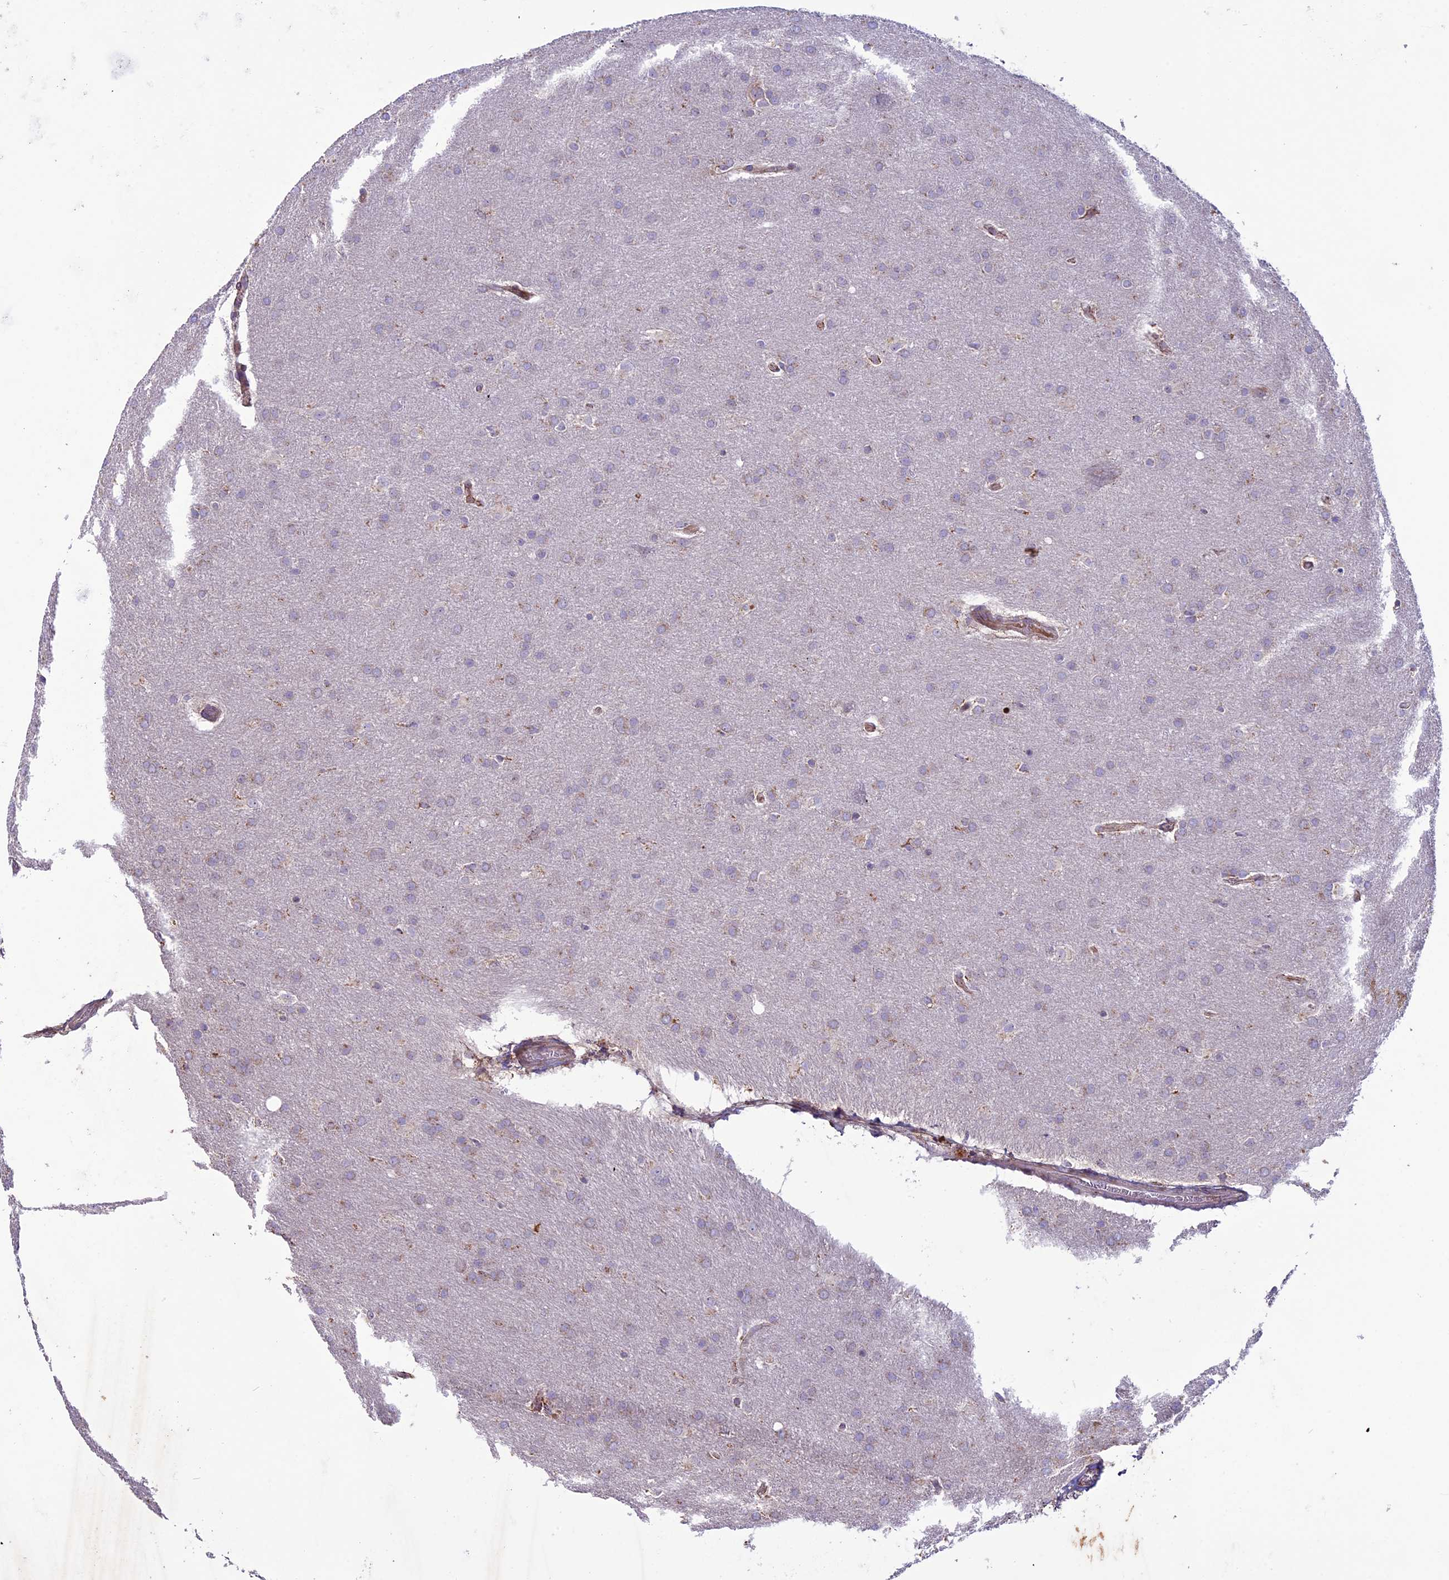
{"staining": {"intensity": "weak", "quantity": "<25%", "location": "cytoplasmic/membranous"}, "tissue": "glioma", "cell_type": "Tumor cells", "image_type": "cancer", "snomed": [{"axis": "morphology", "description": "Glioma, malignant, Low grade"}, {"axis": "topography", "description": "Brain"}], "caption": "There is no significant staining in tumor cells of glioma.", "gene": "MIEF2", "patient": {"sex": "female", "age": 32}}